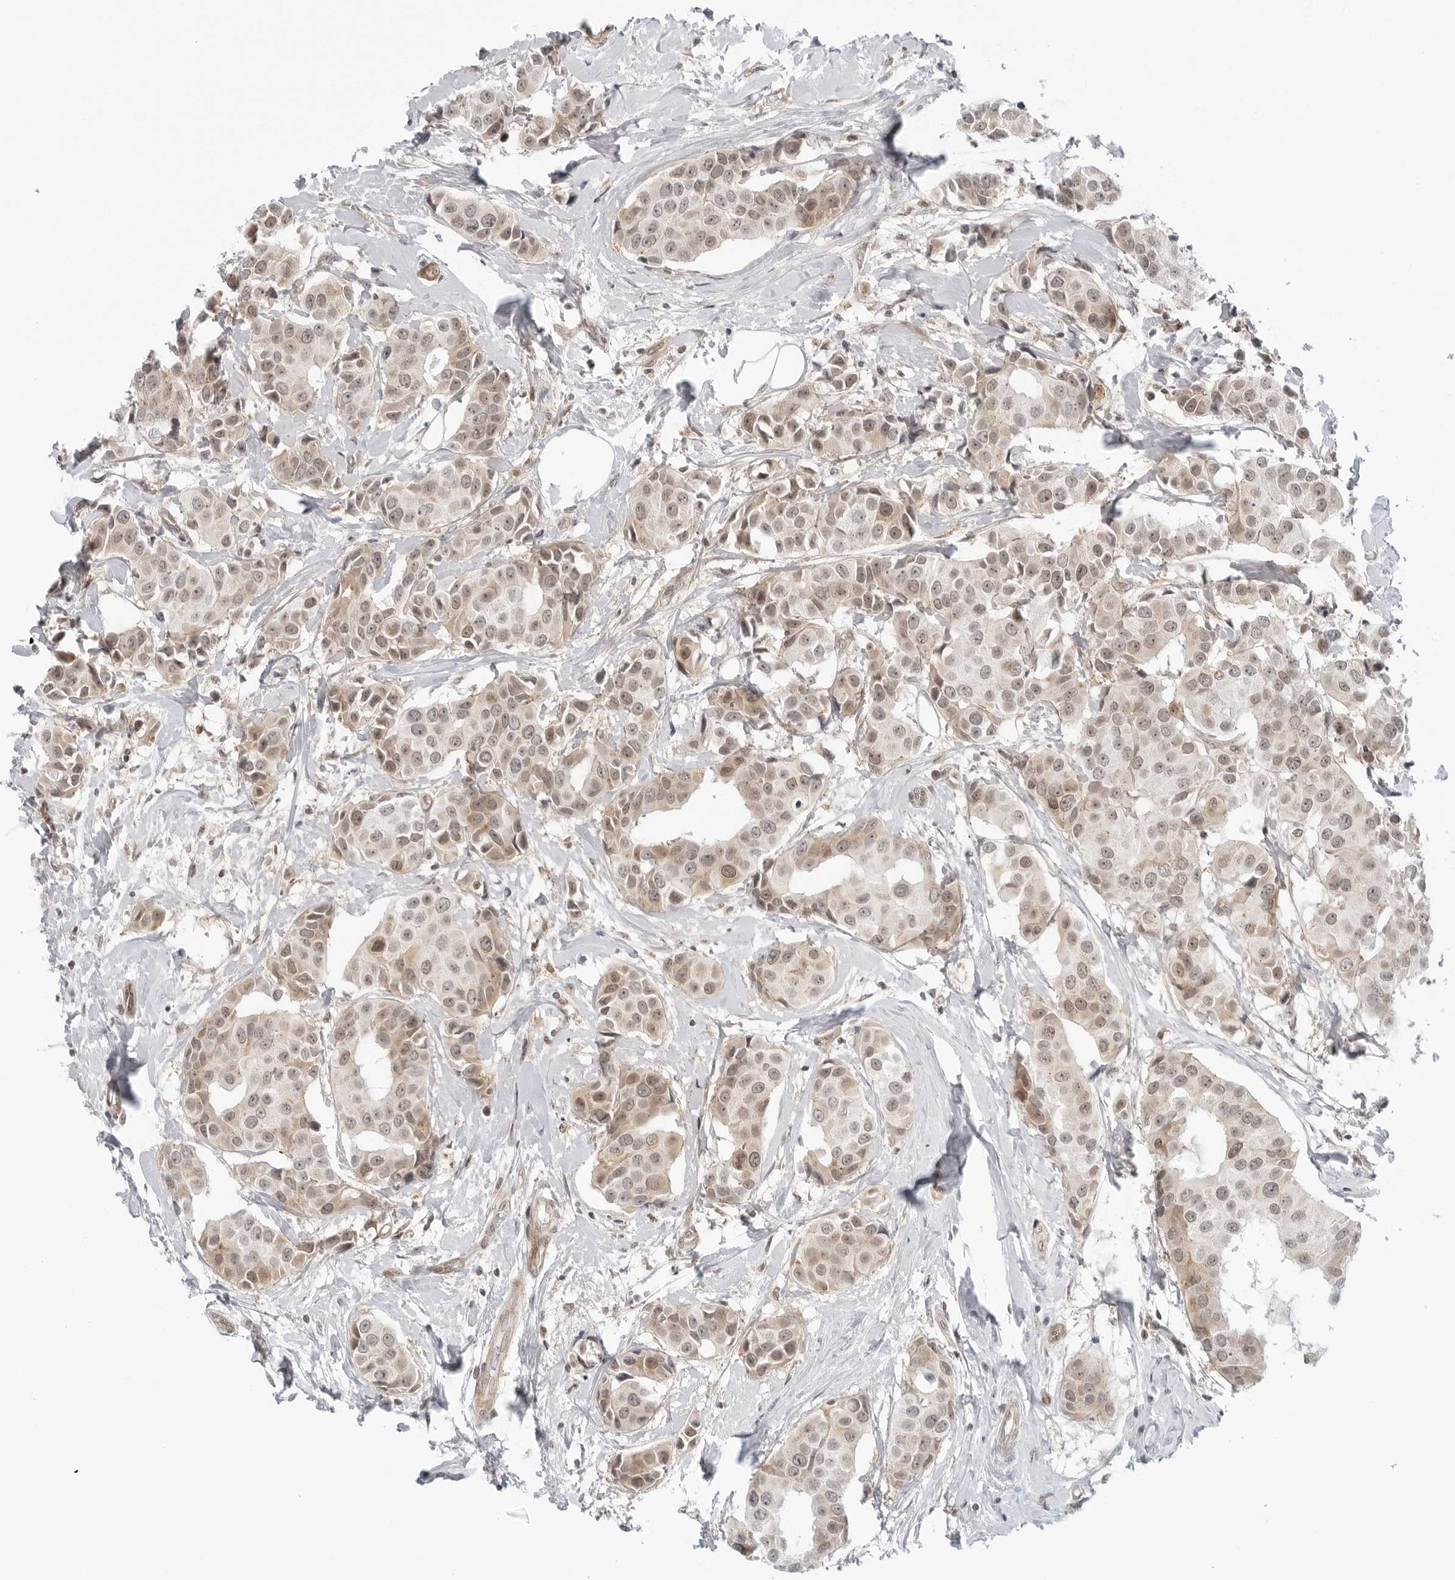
{"staining": {"intensity": "weak", "quantity": "25%-75%", "location": "cytoplasmic/membranous,nuclear"}, "tissue": "breast cancer", "cell_type": "Tumor cells", "image_type": "cancer", "snomed": [{"axis": "morphology", "description": "Normal tissue, NOS"}, {"axis": "morphology", "description": "Duct carcinoma"}, {"axis": "topography", "description": "Breast"}], "caption": "Tumor cells demonstrate low levels of weak cytoplasmic/membranous and nuclear expression in approximately 25%-75% of cells in human breast cancer.", "gene": "SUGCT", "patient": {"sex": "female", "age": 39}}